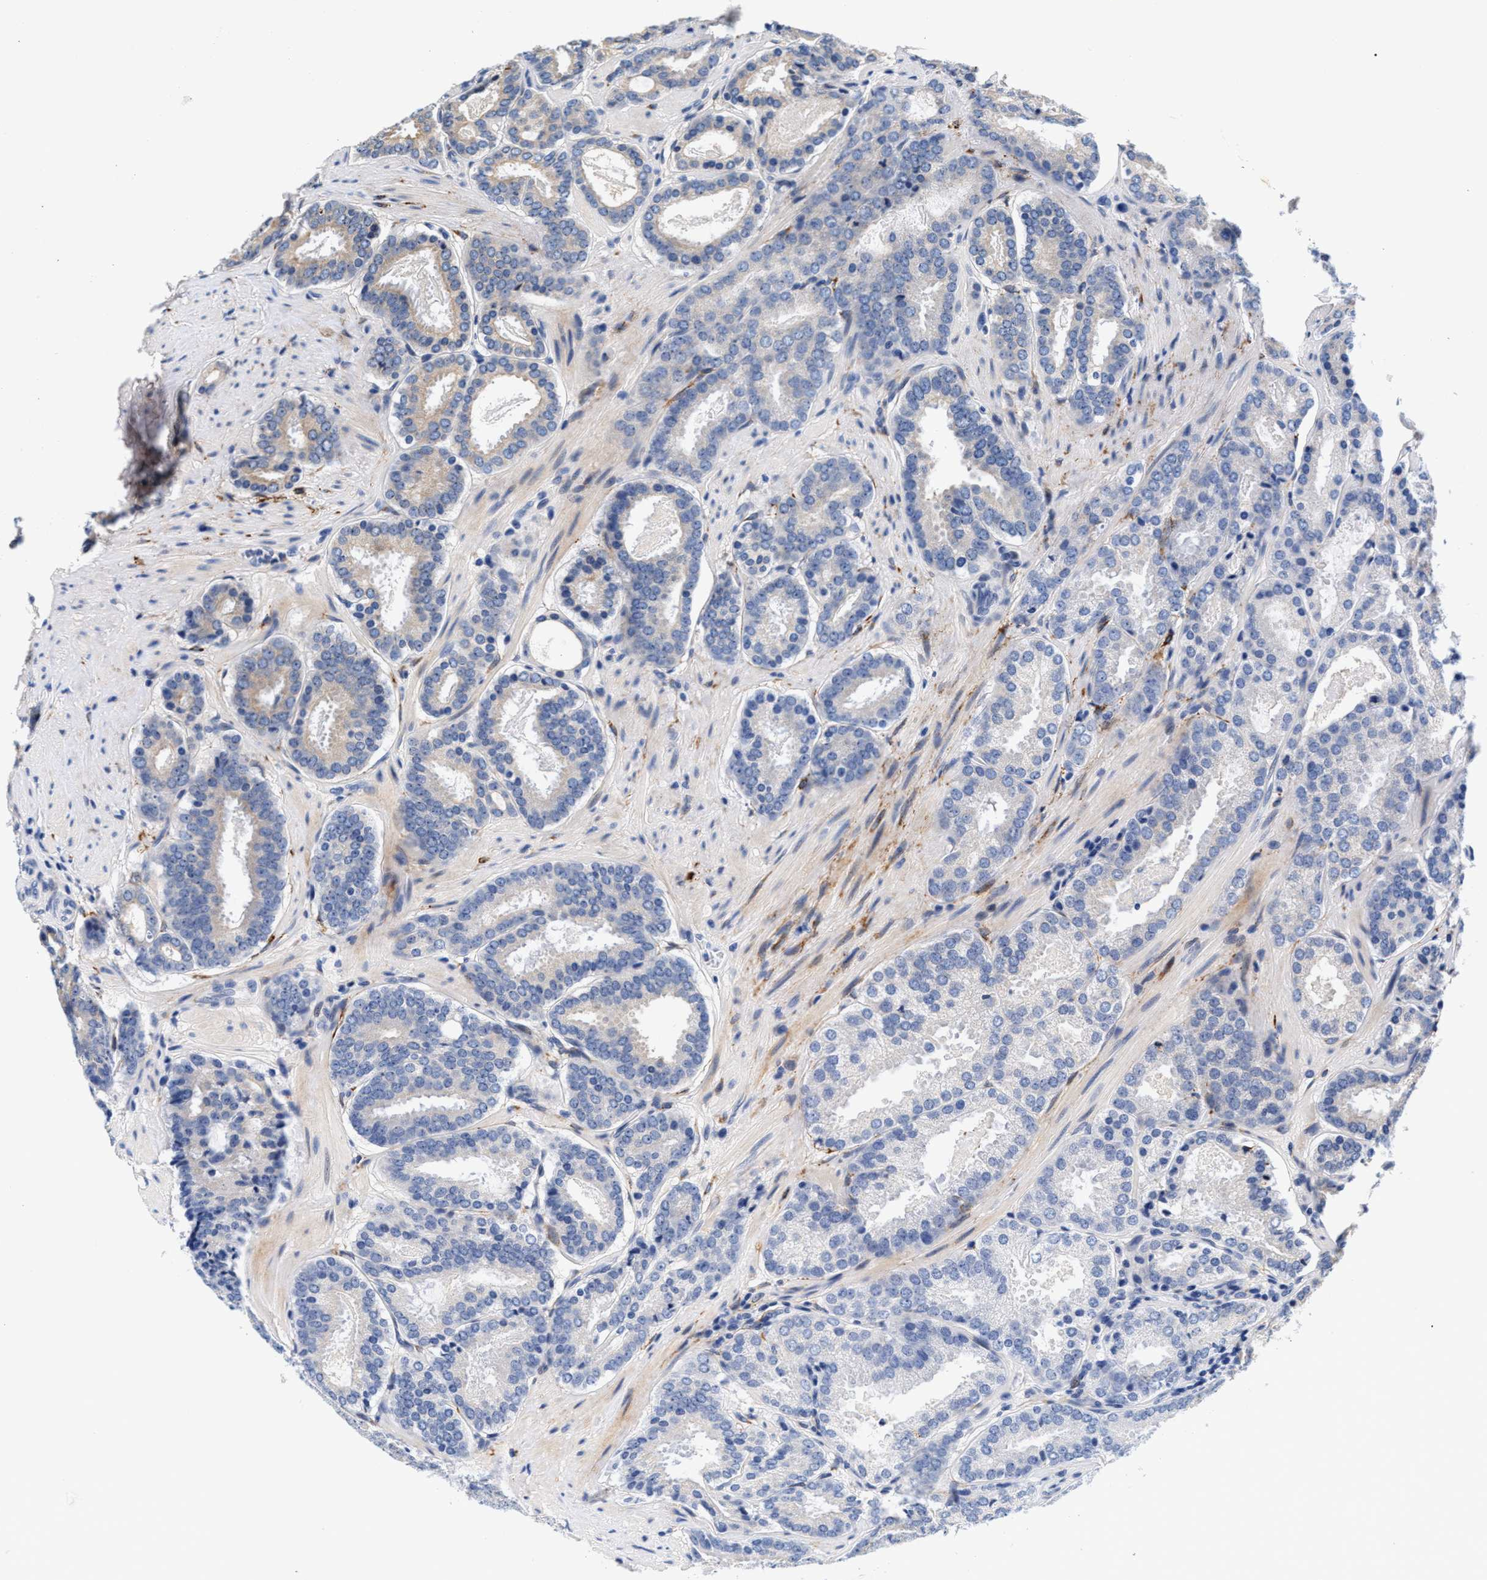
{"staining": {"intensity": "negative", "quantity": "none", "location": "none"}, "tissue": "prostate cancer", "cell_type": "Tumor cells", "image_type": "cancer", "snomed": [{"axis": "morphology", "description": "Adenocarcinoma, Low grade"}, {"axis": "topography", "description": "Prostate"}], "caption": "A photomicrograph of human prostate cancer is negative for staining in tumor cells.", "gene": "NEK7", "patient": {"sex": "male", "age": 69}}